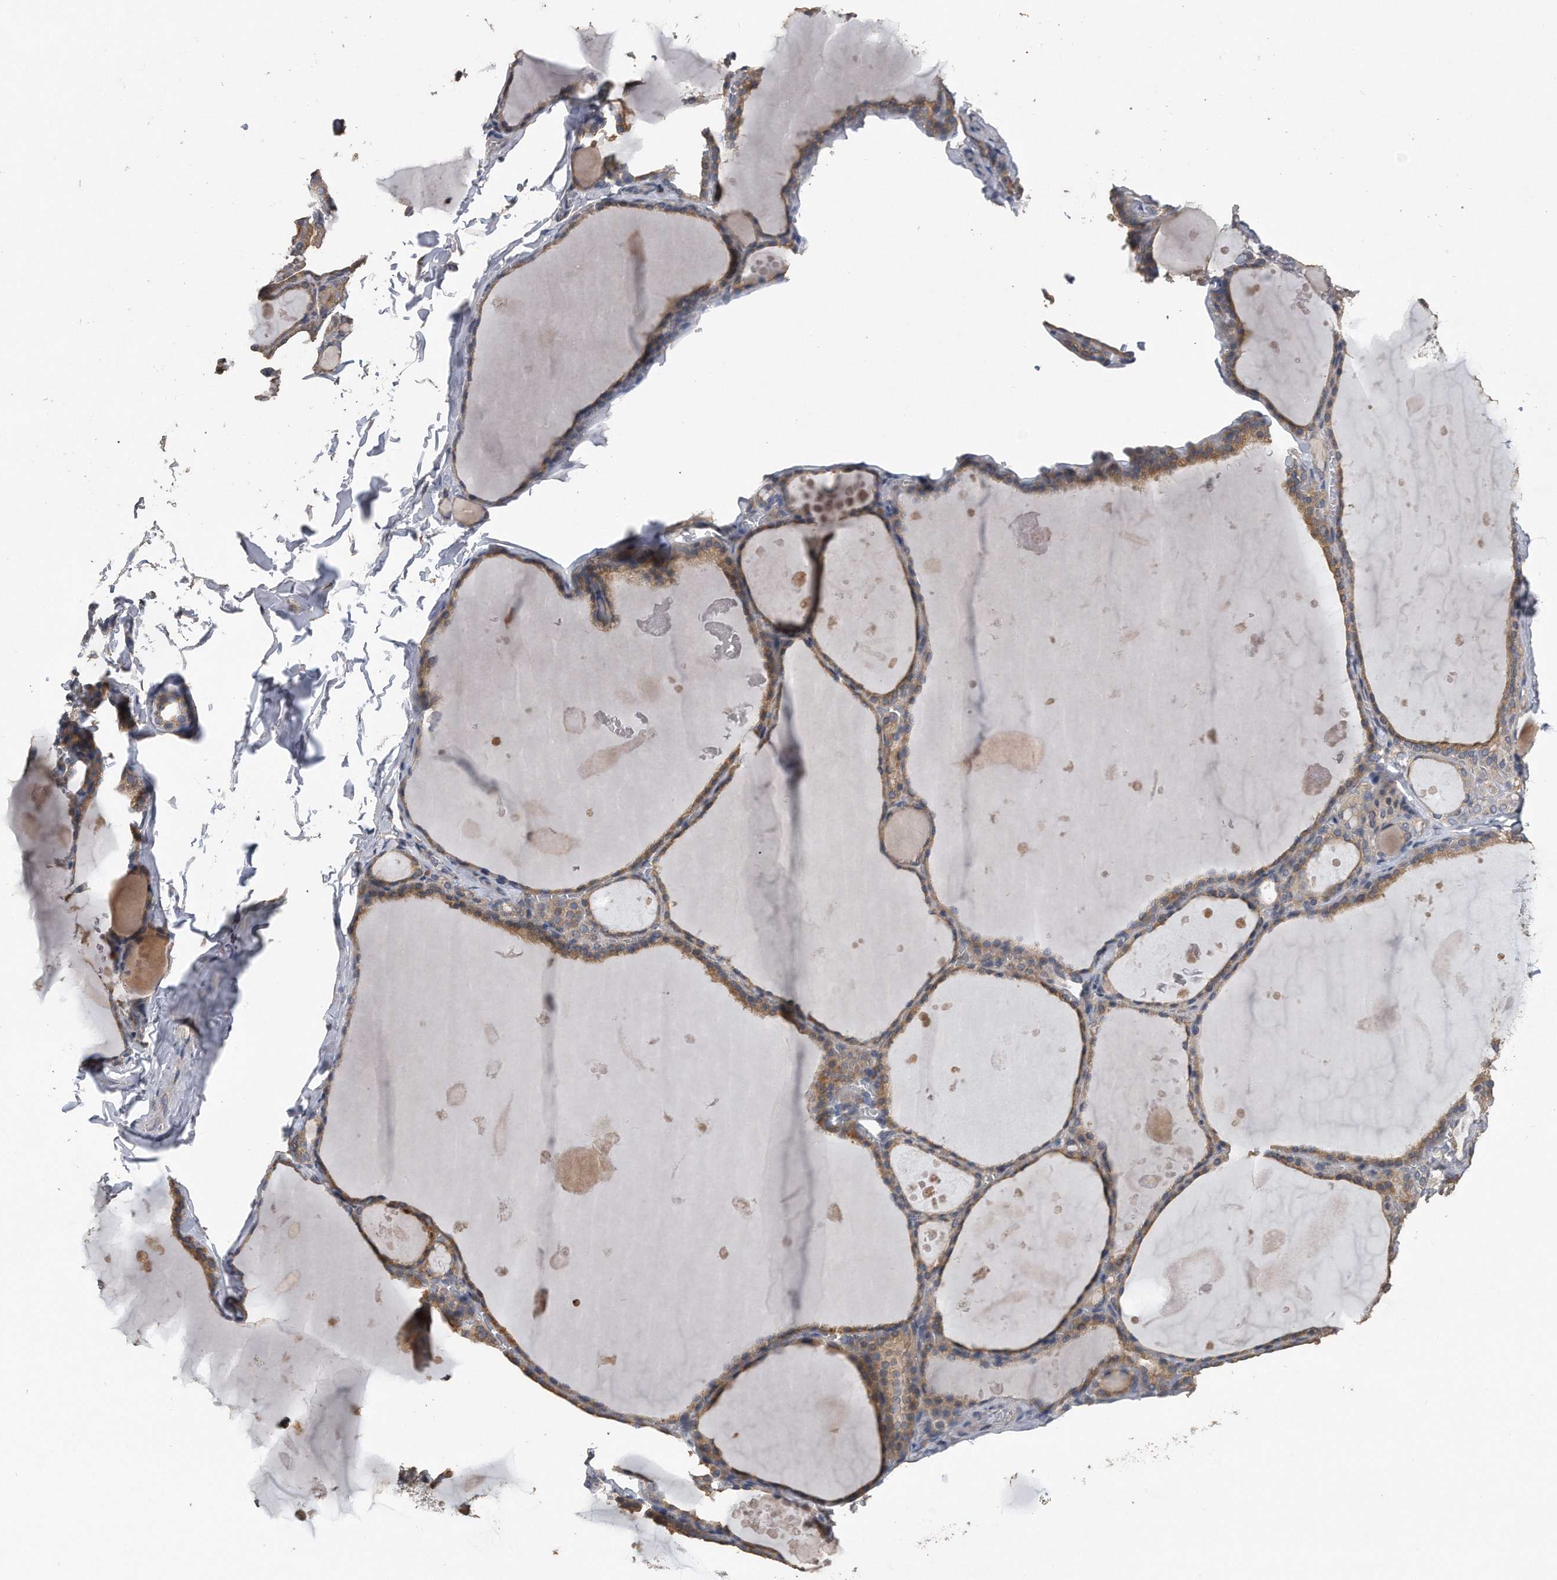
{"staining": {"intensity": "moderate", "quantity": ">75%", "location": "cytoplasmic/membranous"}, "tissue": "thyroid gland", "cell_type": "Glandular cells", "image_type": "normal", "snomed": [{"axis": "morphology", "description": "Normal tissue, NOS"}, {"axis": "topography", "description": "Thyroid gland"}], "caption": "Brown immunohistochemical staining in benign thyroid gland displays moderate cytoplasmic/membranous staining in approximately >75% of glandular cells.", "gene": "PCLO", "patient": {"sex": "male", "age": 56}}